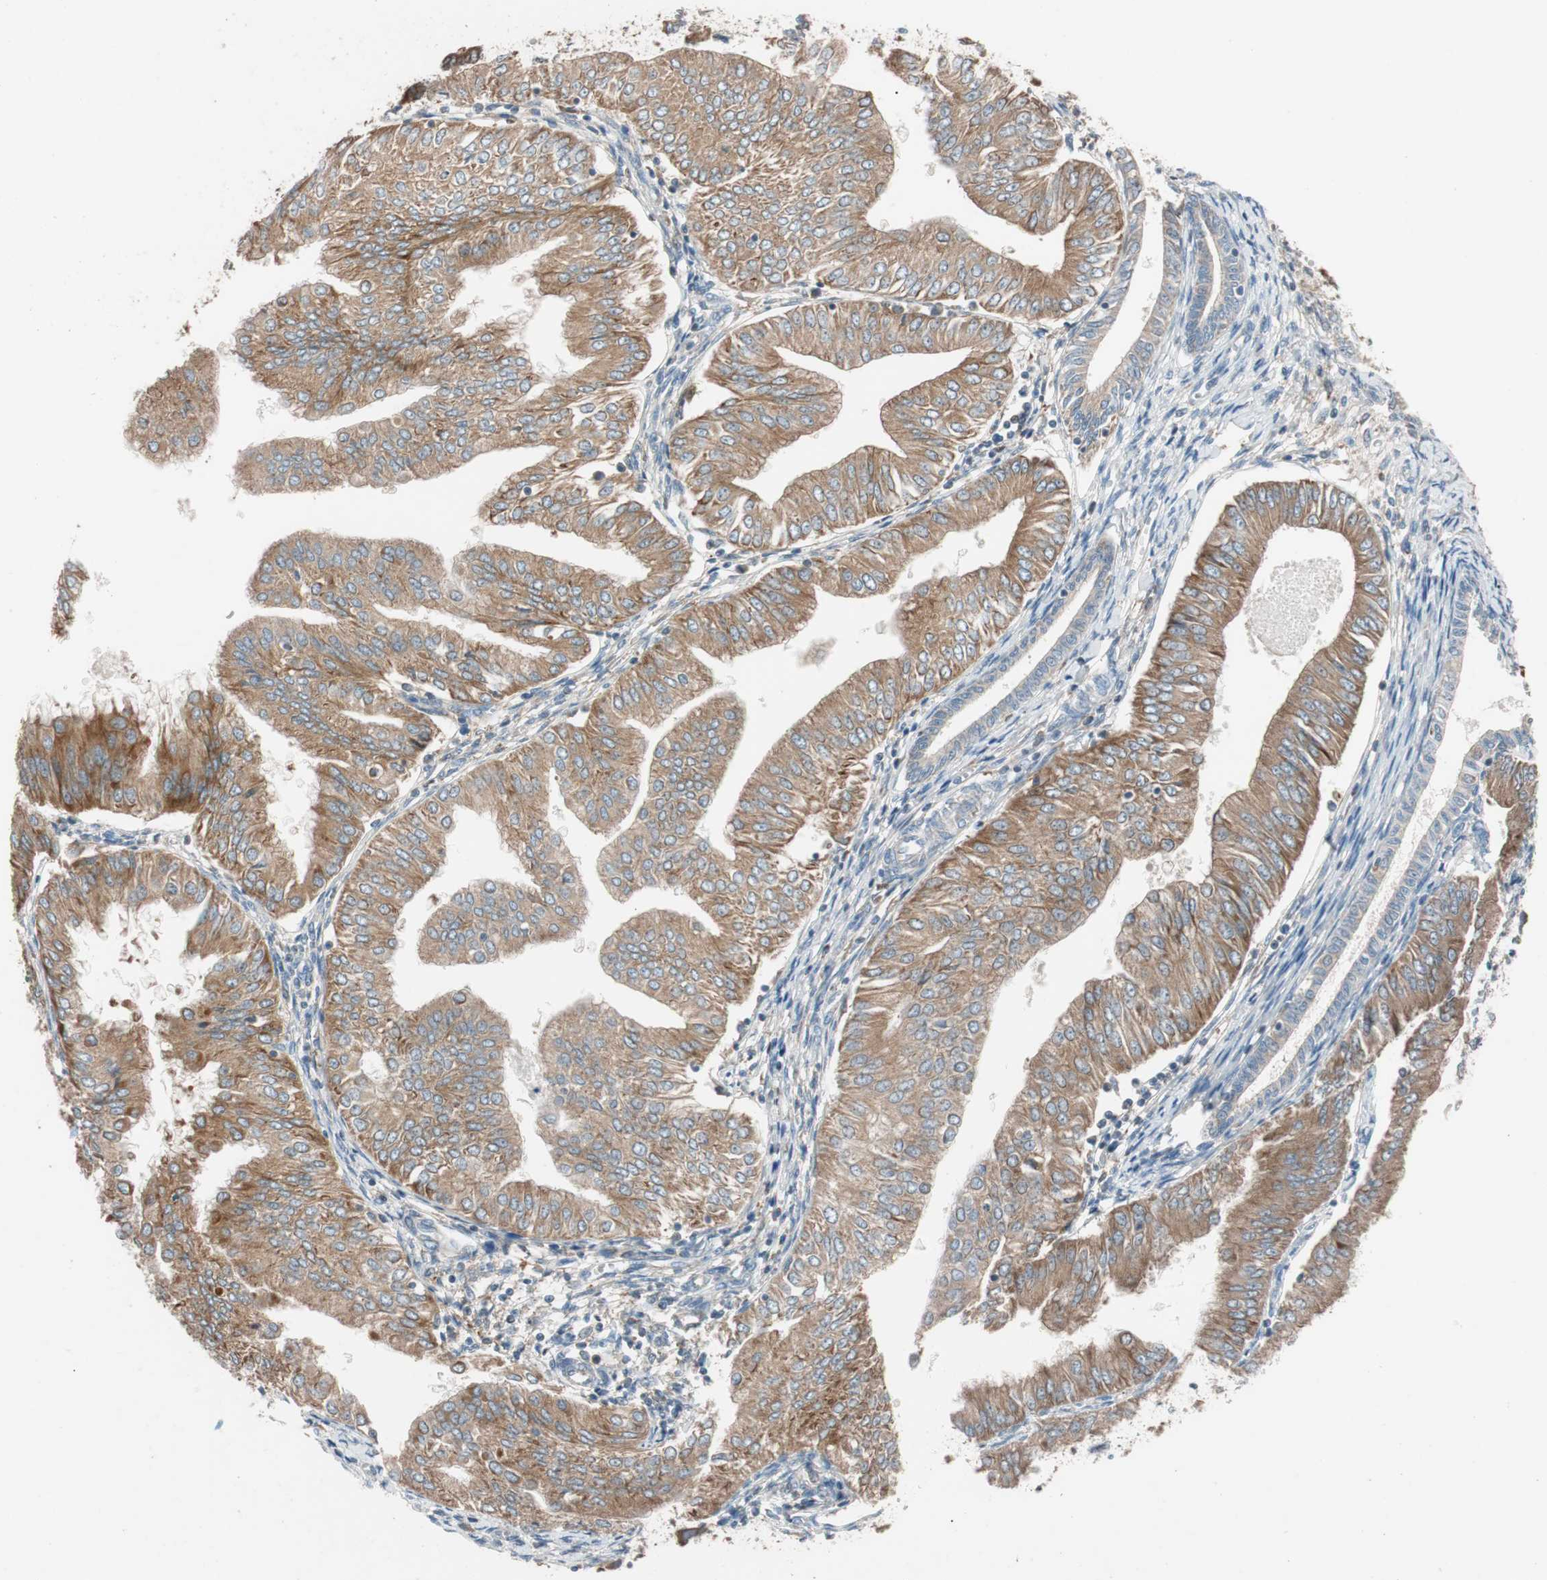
{"staining": {"intensity": "moderate", "quantity": ">75%", "location": "cytoplasmic/membranous"}, "tissue": "endometrial cancer", "cell_type": "Tumor cells", "image_type": "cancer", "snomed": [{"axis": "morphology", "description": "Adenocarcinoma, NOS"}, {"axis": "topography", "description": "Endometrium"}], "caption": "A histopathology image of human endometrial cancer (adenocarcinoma) stained for a protein reveals moderate cytoplasmic/membranous brown staining in tumor cells.", "gene": "FAAH", "patient": {"sex": "female", "age": 53}}